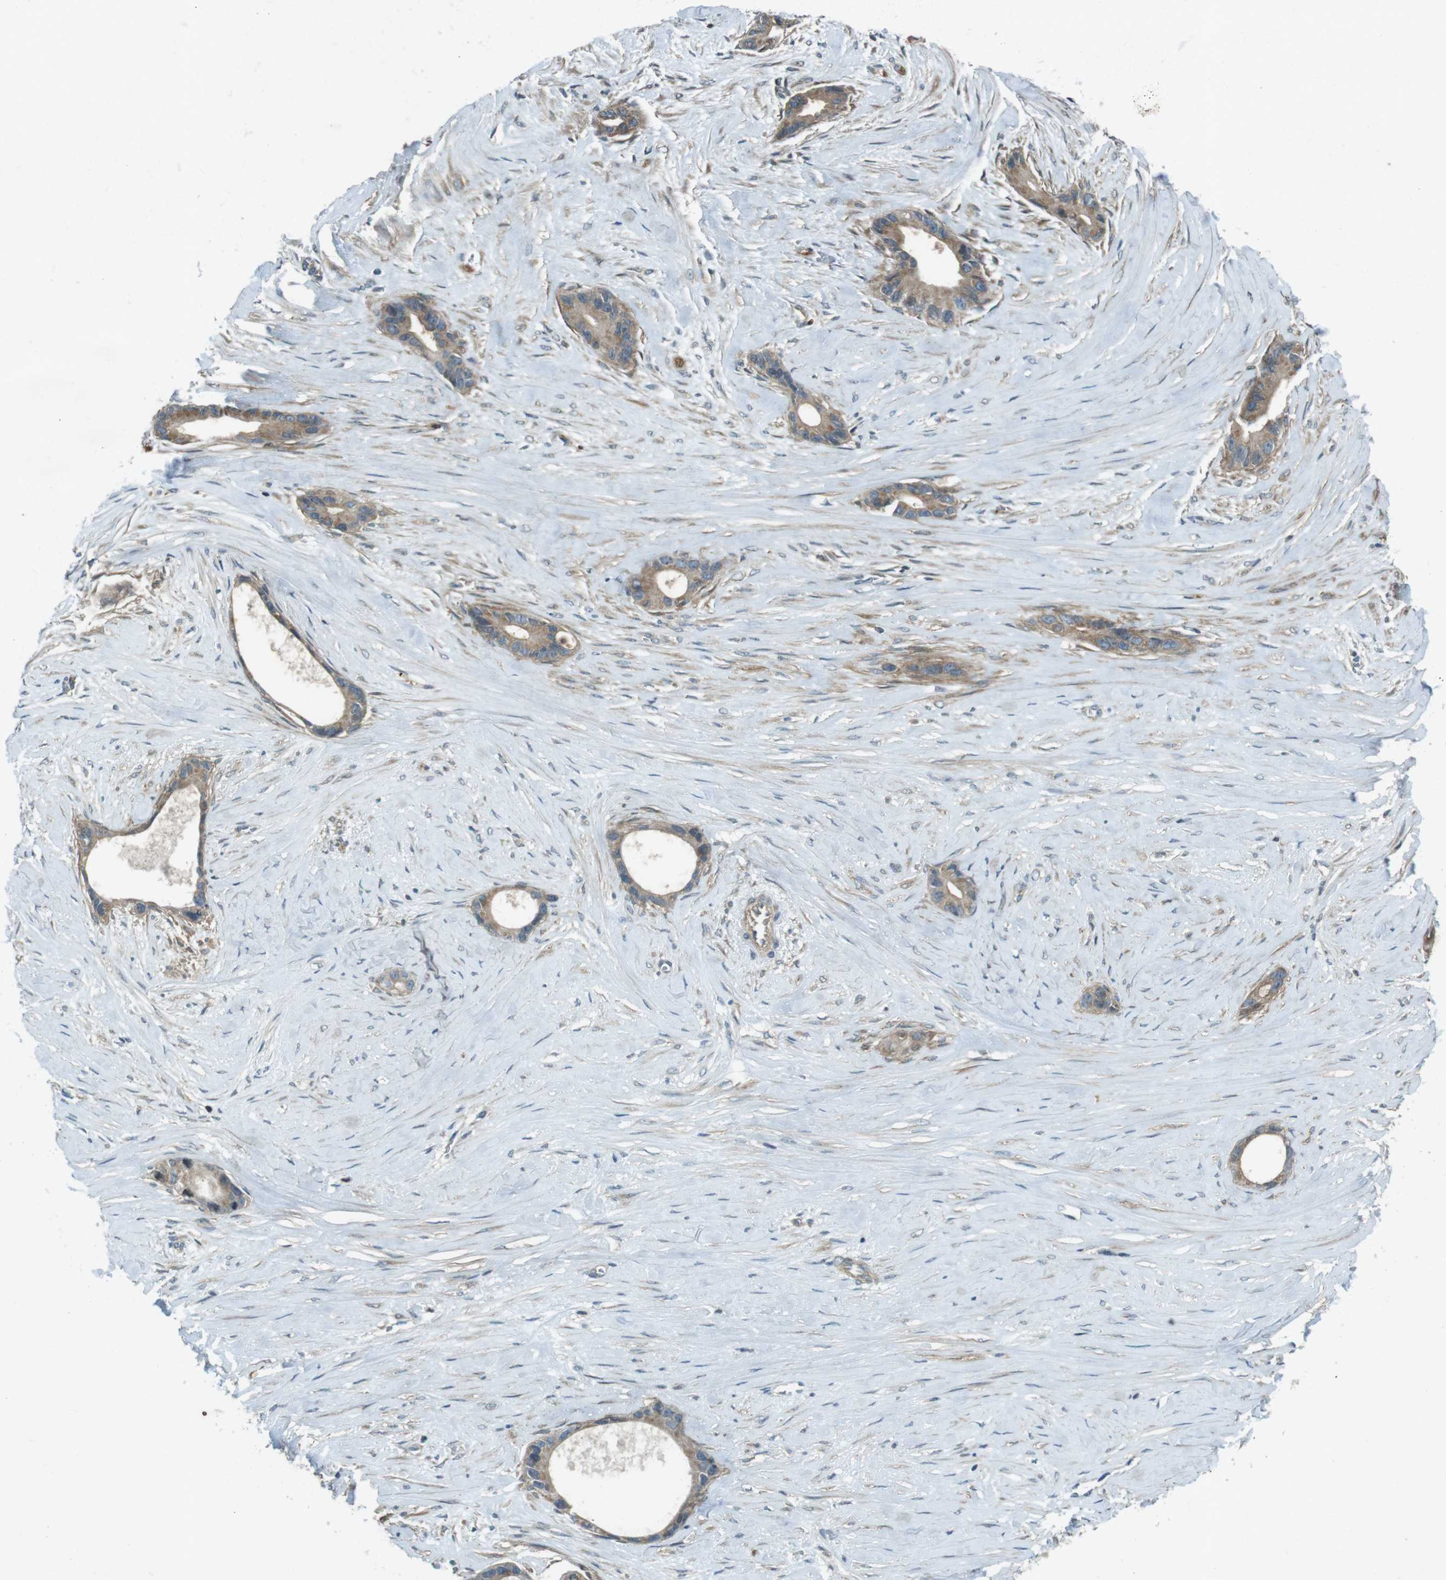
{"staining": {"intensity": "moderate", "quantity": ">75%", "location": "cytoplasmic/membranous"}, "tissue": "liver cancer", "cell_type": "Tumor cells", "image_type": "cancer", "snomed": [{"axis": "morphology", "description": "Cholangiocarcinoma"}, {"axis": "topography", "description": "Liver"}], "caption": "Liver cancer stained with DAB (3,3'-diaminobenzidine) immunohistochemistry demonstrates medium levels of moderate cytoplasmic/membranous staining in about >75% of tumor cells. The protein is stained brown, and the nuclei are stained in blue (DAB IHC with brightfield microscopy, high magnification).", "gene": "ZYX", "patient": {"sex": "female", "age": 55}}